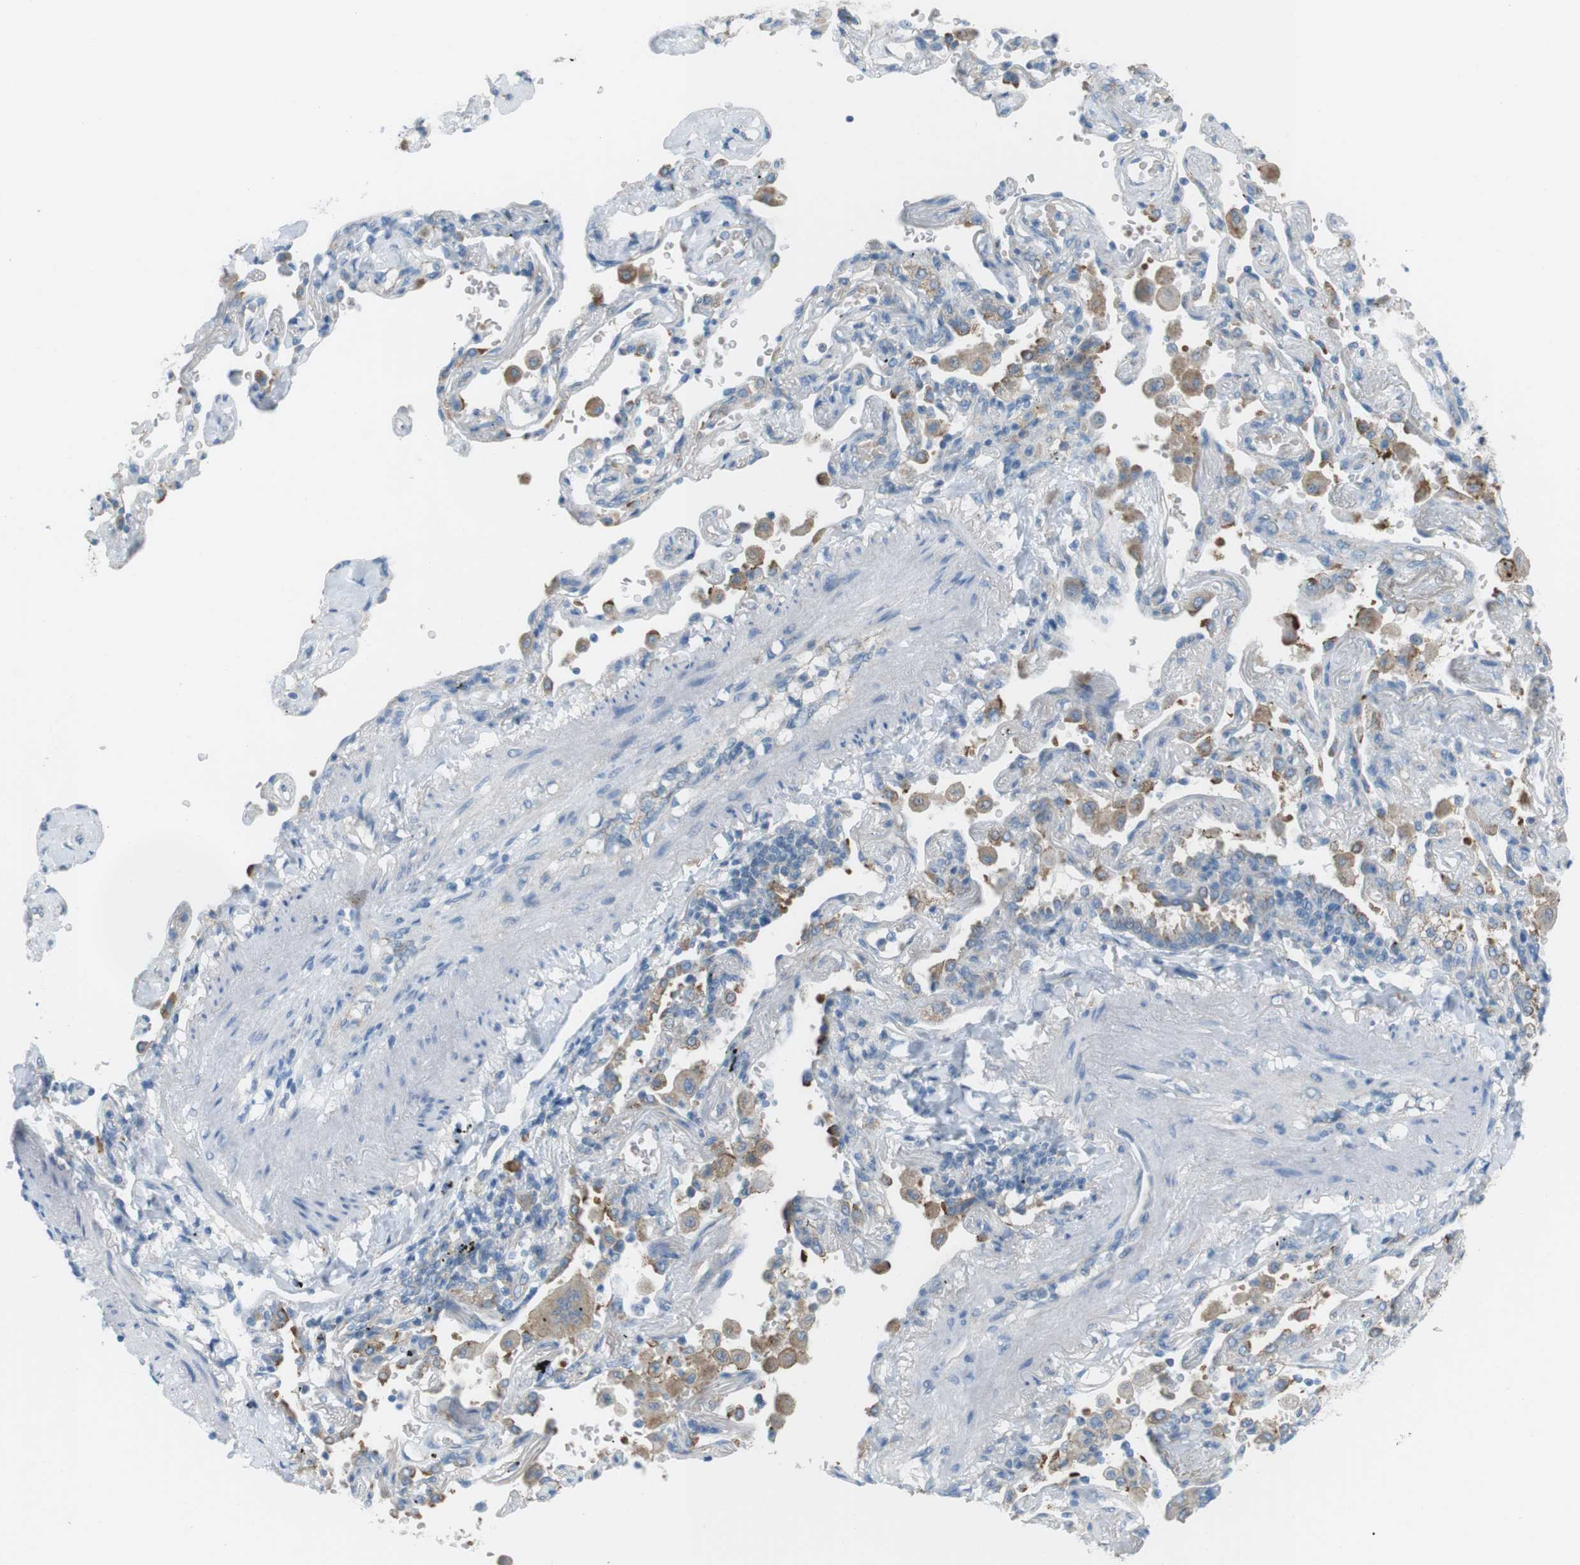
{"staining": {"intensity": "moderate", "quantity": "25%-75%", "location": "cytoplasmic/membranous"}, "tissue": "lung cancer", "cell_type": "Tumor cells", "image_type": "cancer", "snomed": [{"axis": "morphology", "description": "Adenocarcinoma, NOS"}, {"axis": "topography", "description": "Lung"}], "caption": "Protein staining of adenocarcinoma (lung) tissue demonstrates moderate cytoplasmic/membranous staining in approximately 25%-75% of tumor cells.", "gene": "VAMP1", "patient": {"sex": "female", "age": 65}}